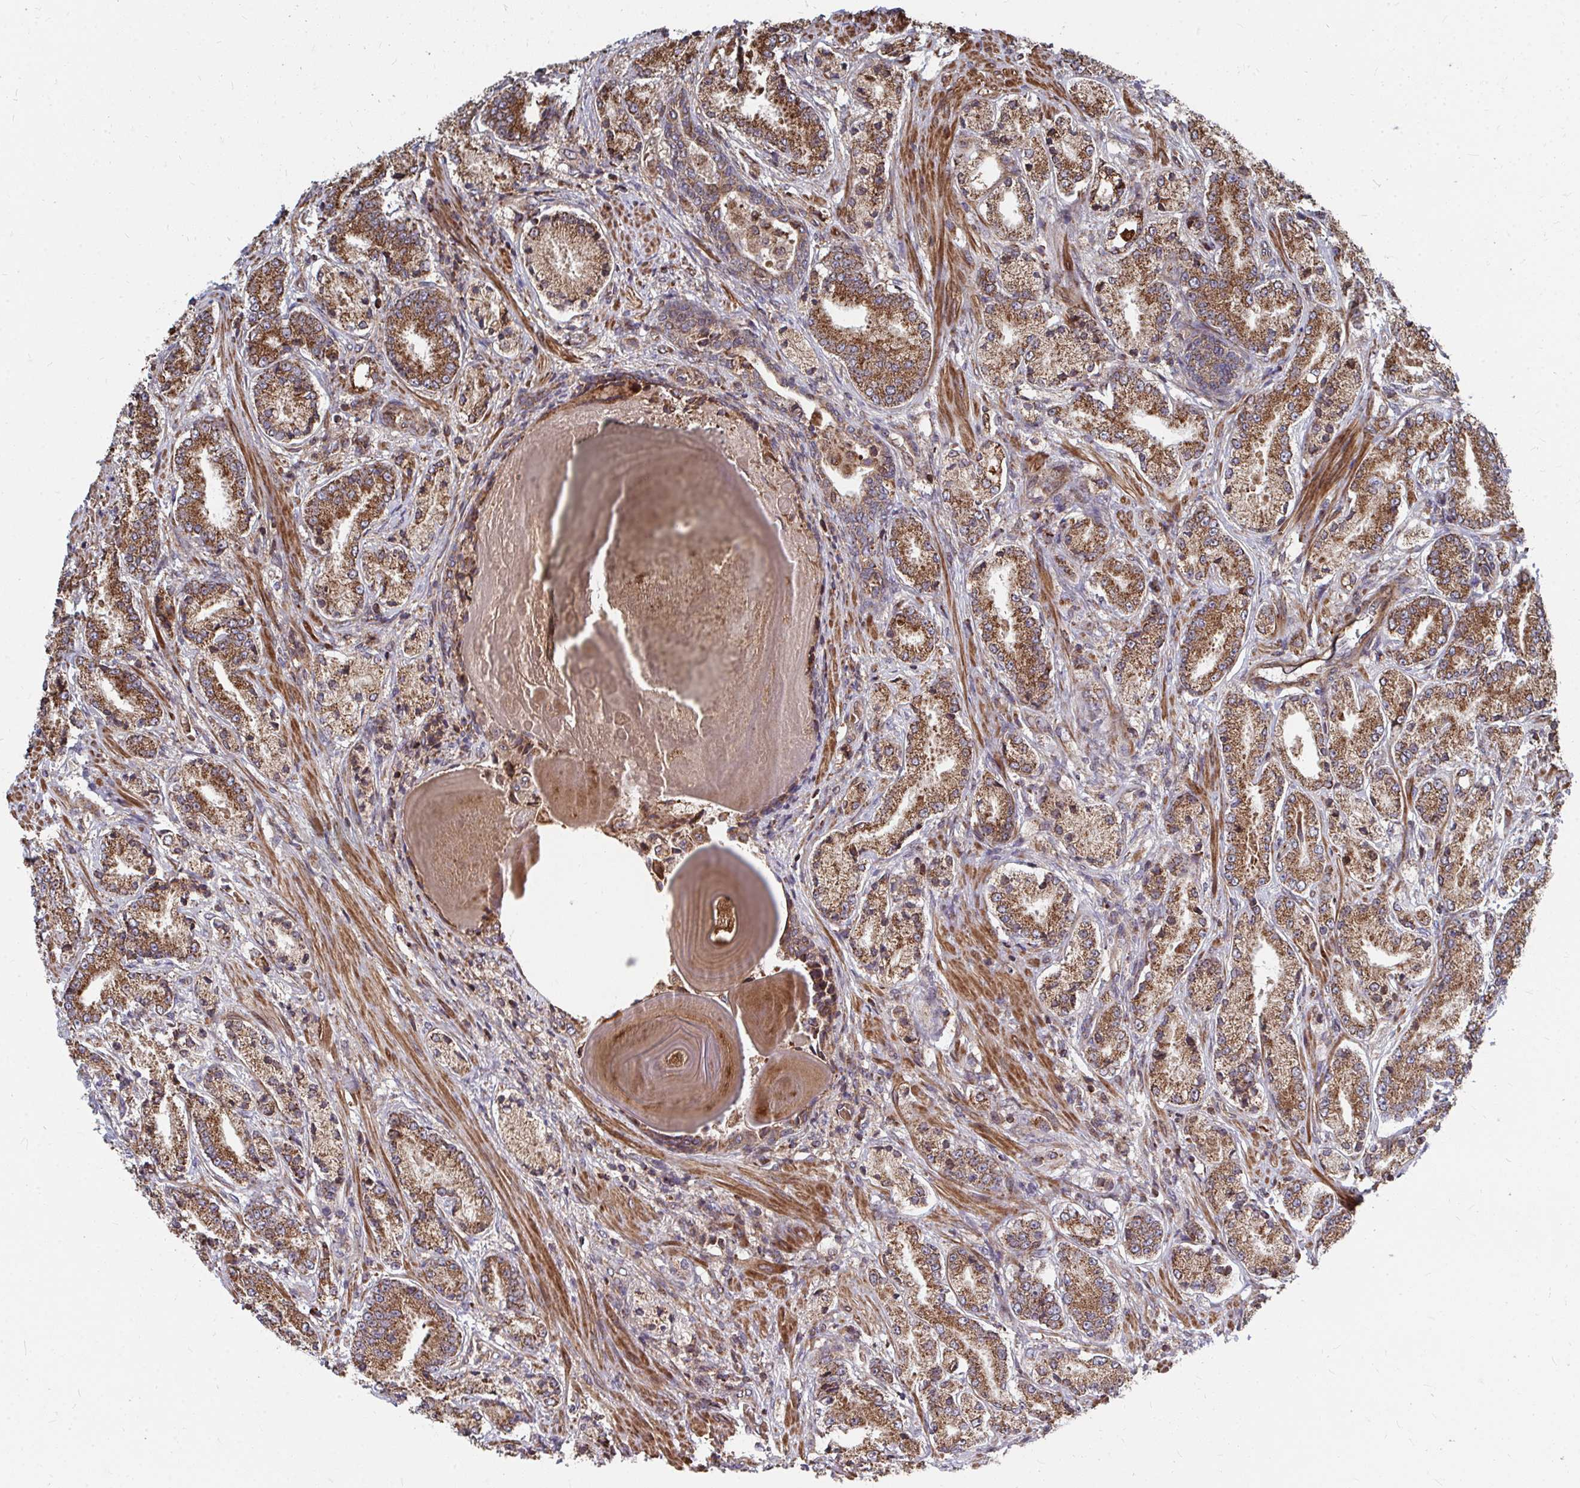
{"staining": {"intensity": "strong", "quantity": ">75%", "location": "cytoplasmic/membranous"}, "tissue": "prostate cancer", "cell_type": "Tumor cells", "image_type": "cancer", "snomed": [{"axis": "morphology", "description": "Adenocarcinoma, High grade"}, {"axis": "topography", "description": "Prostate and seminal vesicle, NOS"}], "caption": "Adenocarcinoma (high-grade) (prostate) tissue demonstrates strong cytoplasmic/membranous positivity in about >75% of tumor cells (DAB (3,3'-diaminobenzidine) IHC with brightfield microscopy, high magnification).", "gene": "FAM89A", "patient": {"sex": "male", "age": 61}}